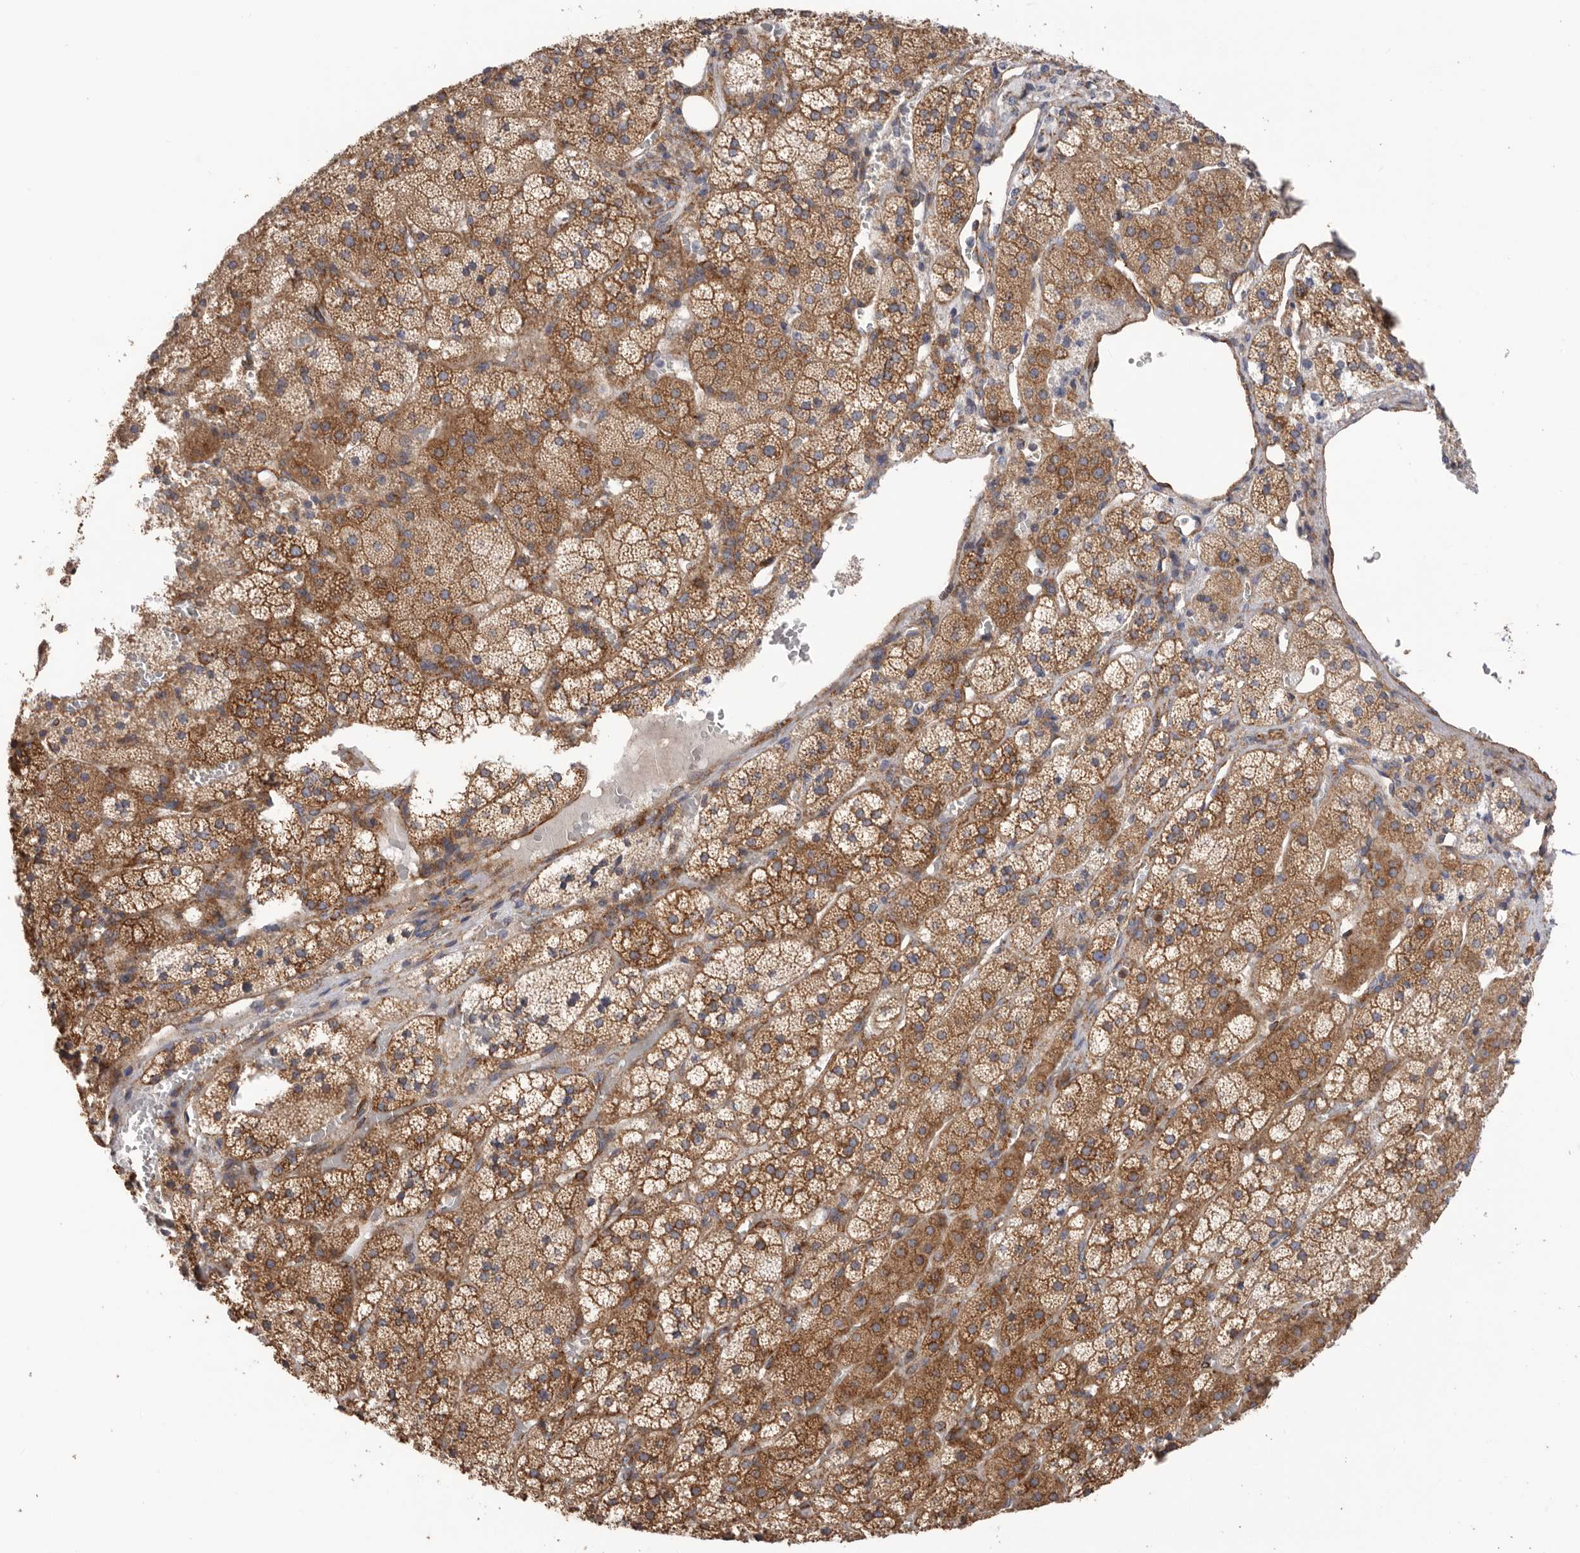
{"staining": {"intensity": "moderate", "quantity": ">75%", "location": "cytoplasmic/membranous"}, "tissue": "adrenal gland", "cell_type": "Glandular cells", "image_type": "normal", "snomed": [{"axis": "morphology", "description": "Normal tissue, NOS"}, {"axis": "topography", "description": "Adrenal gland"}], "caption": "Immunohistochemical staining of normal adrenal gland reveals moderate cytoplasmic/membranous protein positivity in approximately >75% of glandular cells. Nuclei are stained in blue.", "gene": "SERBP1", "patient": {"sex": "female", "age": 44}}